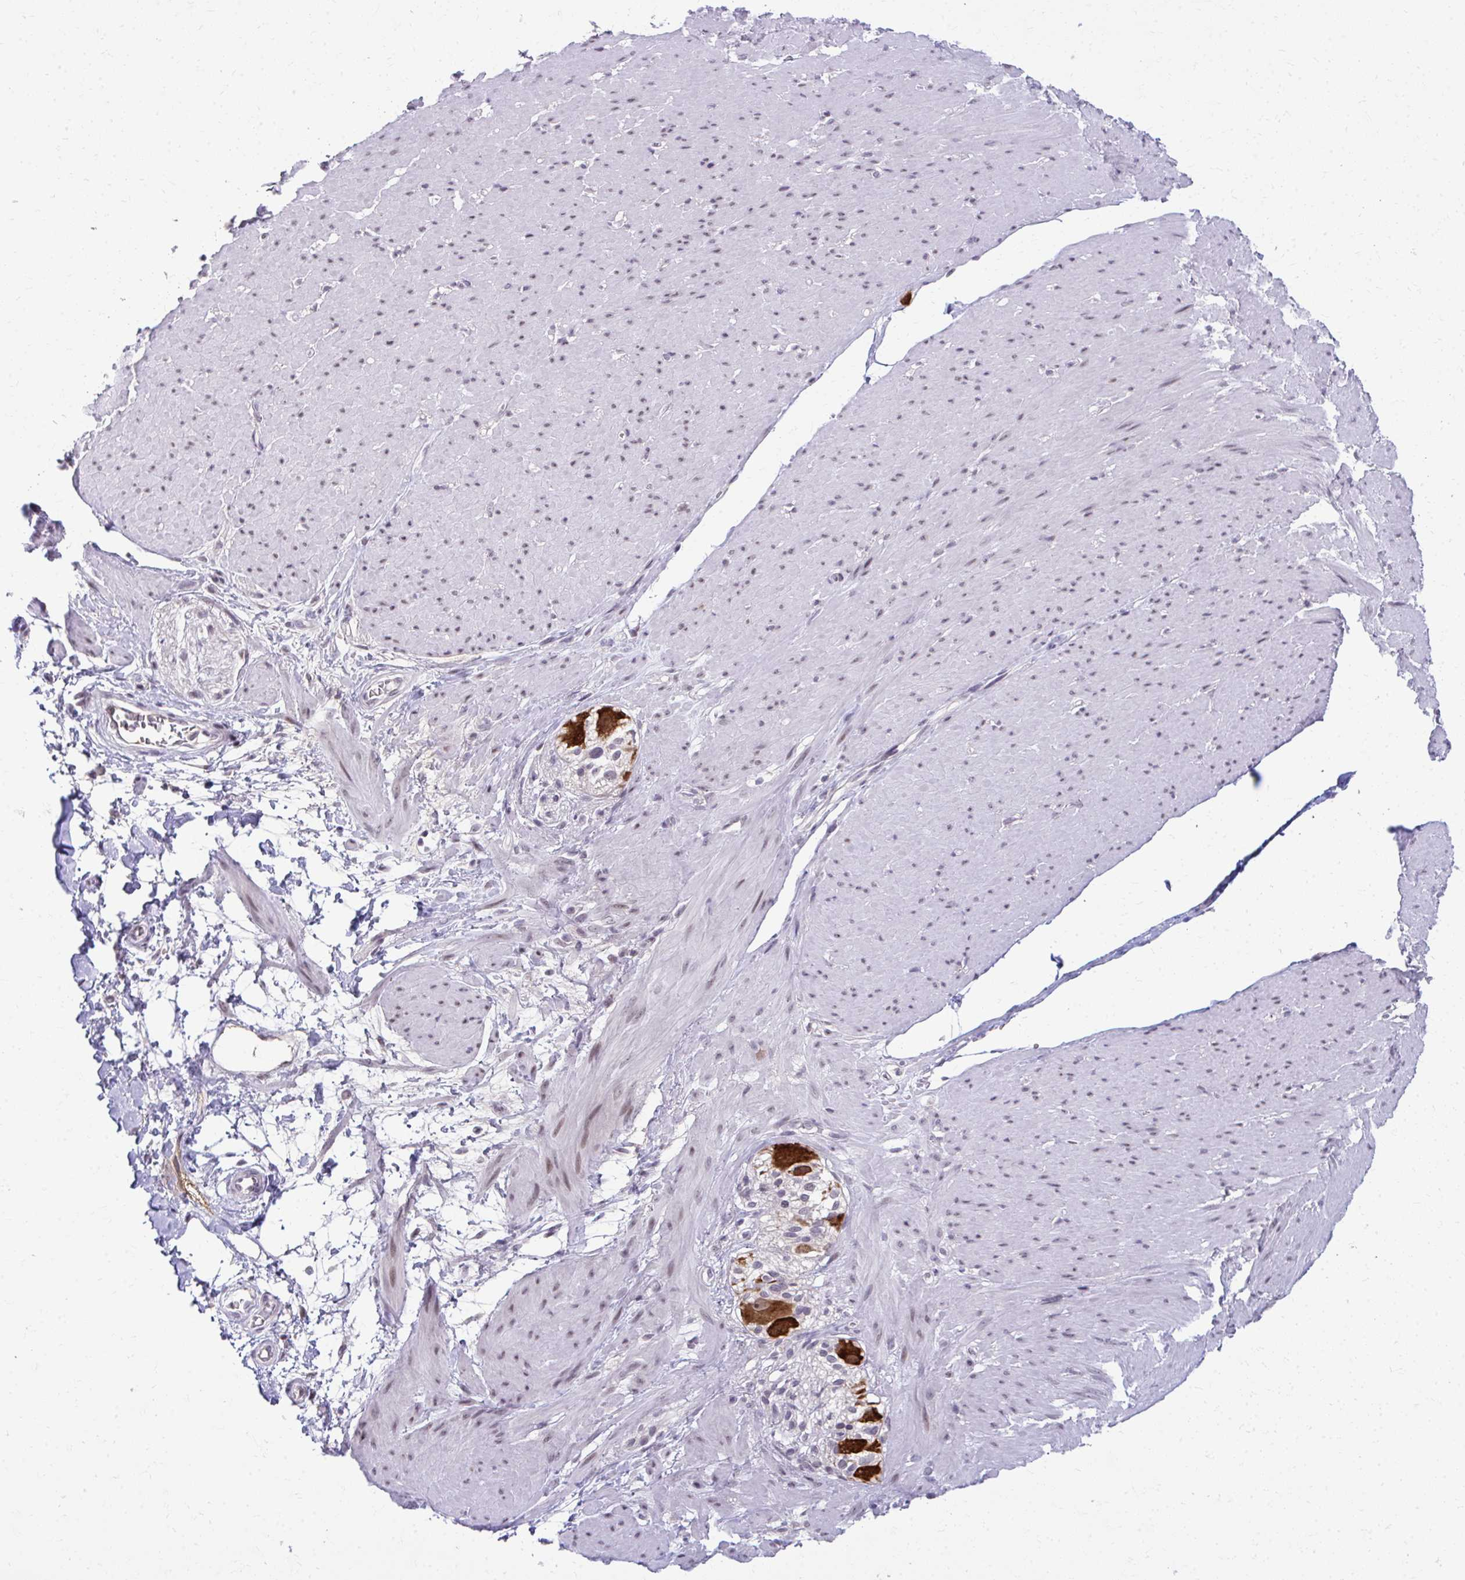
{"staining": {"intensity": "weak", "quantity": "<25%", "location": "nuclear"}, "tissue": "smooth muscle", "cell_type": "Smooth muscle cells", "image_type": "normal", "snomed": [{"axis": "morphology", "description": "Normal tissue, NOS"}, {"axis": "topography", "description": "Smooth muscle"}, {"axis": "topography", "description": "Rectum"}], "caption": "Photomicrograph shows no protein expression in smooth muscle cells of benign smooth muscle.", "gene": "MAF1", "patient": {"sex": "male", "age": 53}}